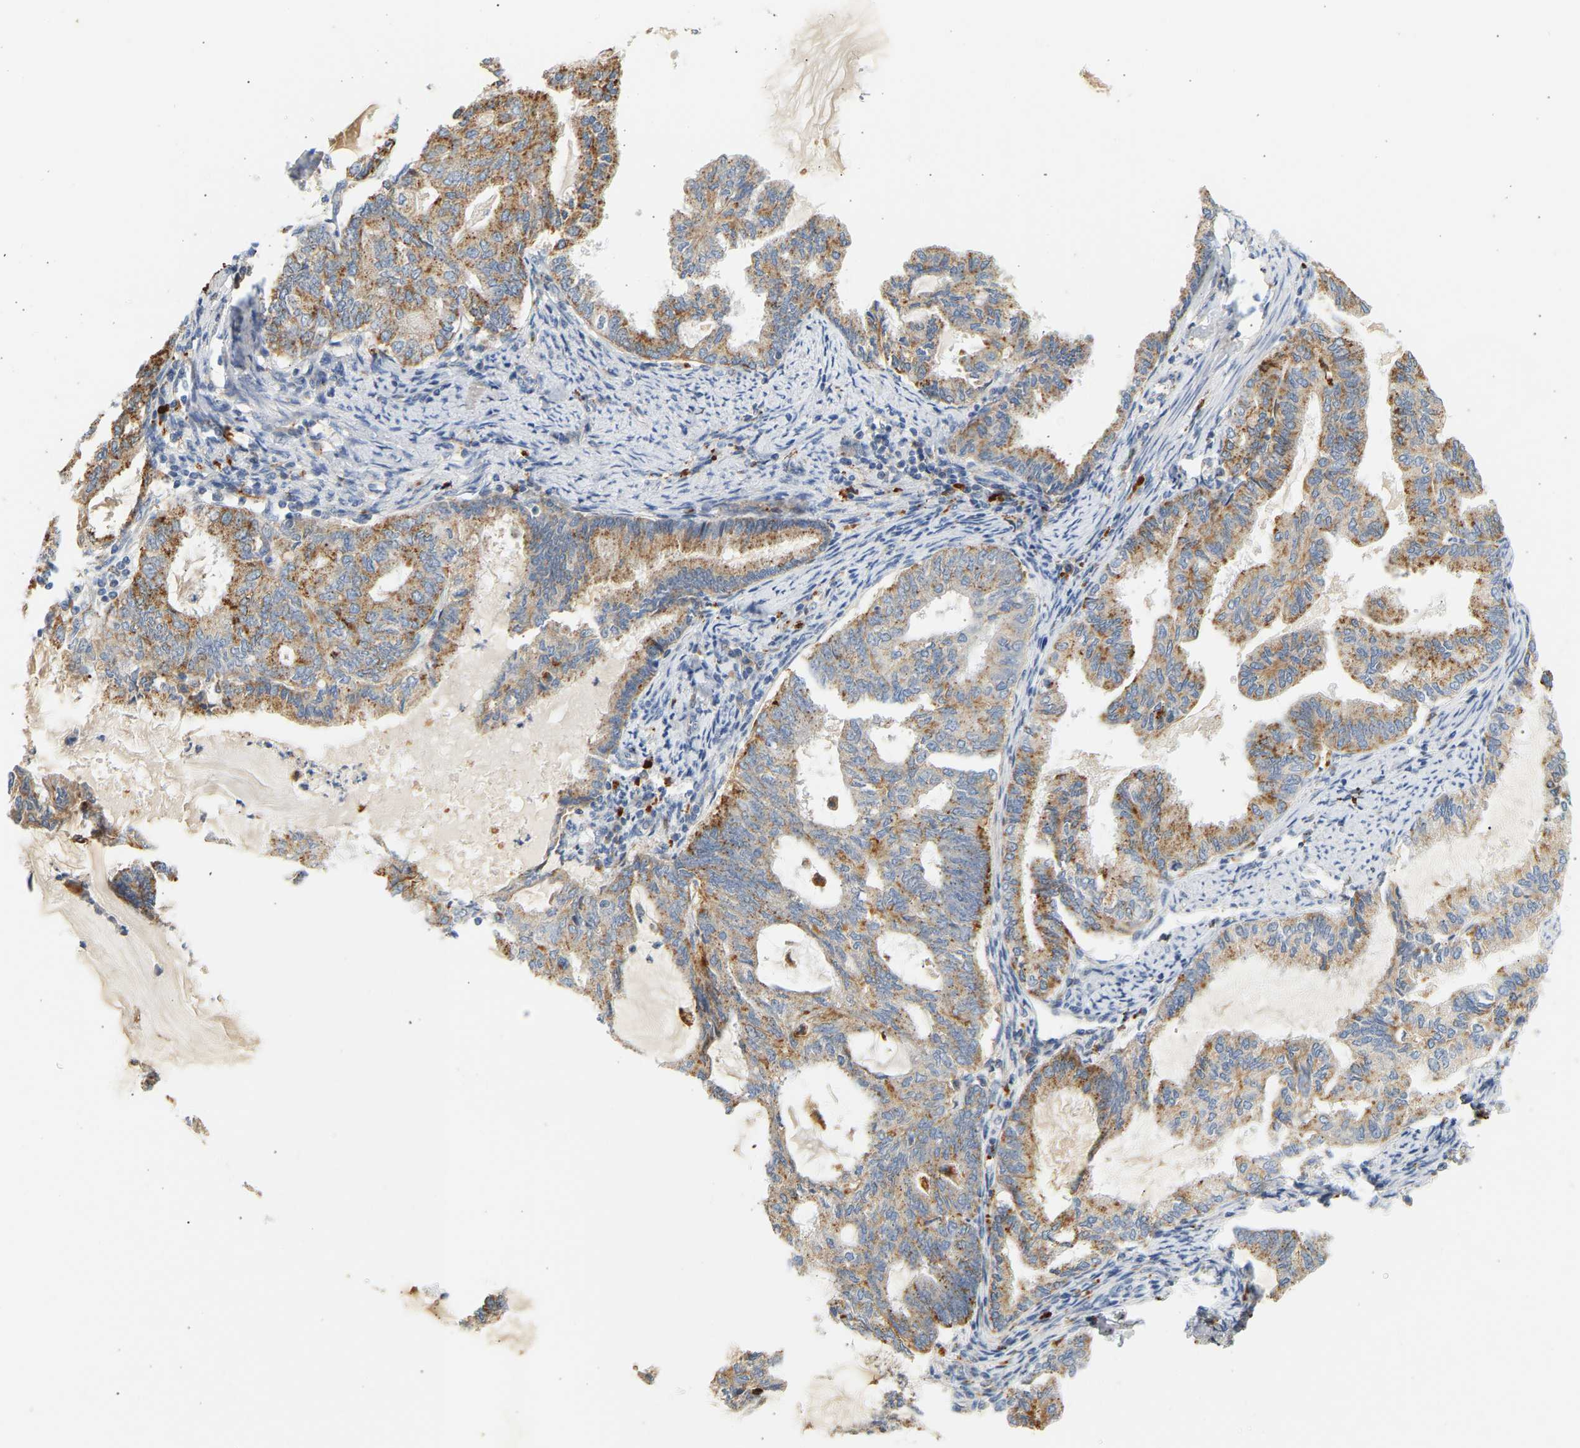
{"staining": {"intensity": "moderate", "quantity": ">75%", "location": "cytoplasmic/membranous"}, "tissue": "endometrial cancer", "cell_type": "Tumor cells", "image_type": "cancer", "snomed": [{"axis": "morphology", "description": "Adenocarcinoma, NOS"}, {"axis": "topography", "description": "Endometrium"}], "caption": "A medium amount of moderate cytoplasmic/membranous expression is appreciated in approximately >75% of tumor cells in endometrial cancer (adenocarcinoma) tissue.", "gene": "ENTHD1", "patient": {"sex": "female", "age": 86}}